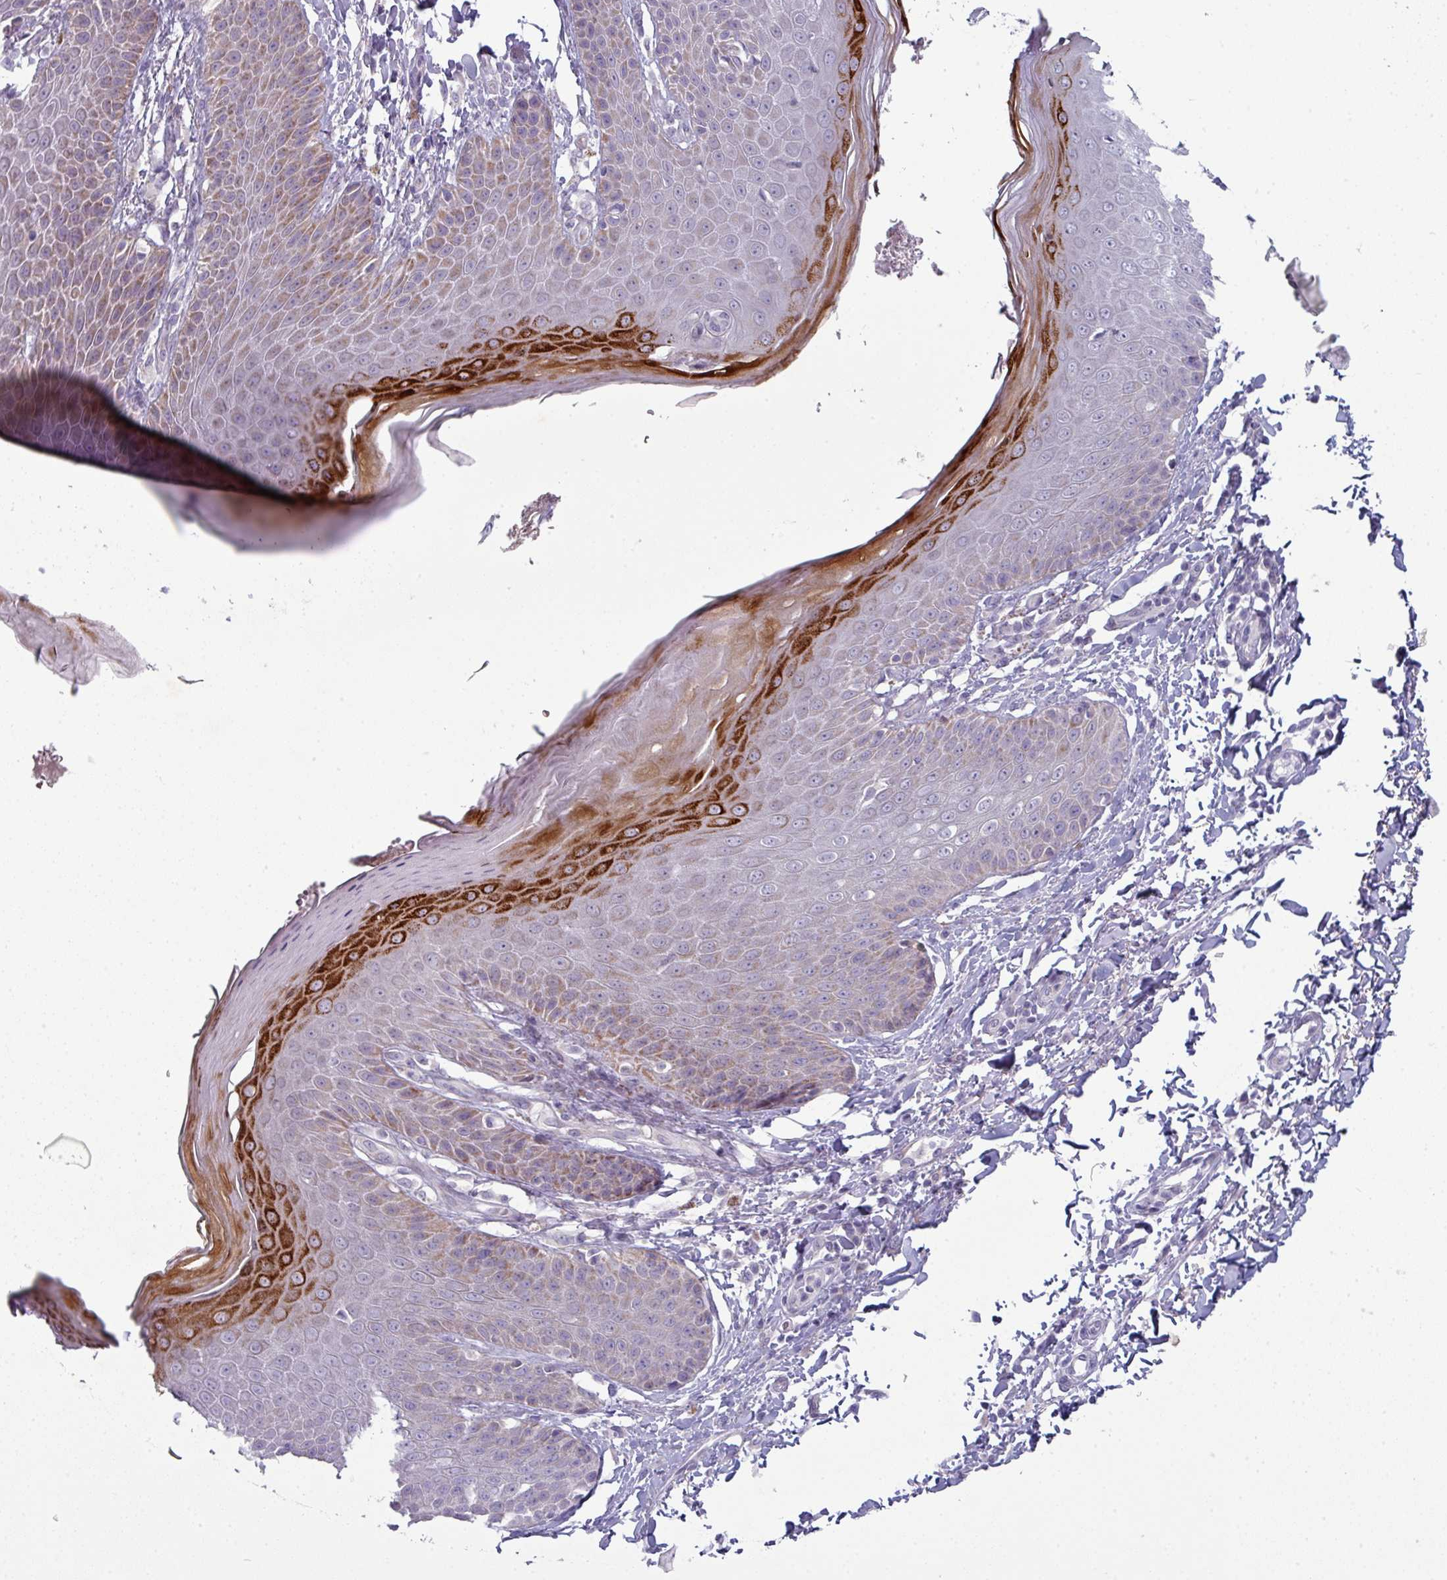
{"staining": {"intensity": "strong", "quantity": "25%-75%", "location": "cytoplasmic/membranous"}, "tissue": "skin", "cell_type": "Epidermal cells", "image_type": "normal", "snomed": [{"axis": "morphology", "description": "Normal tissue, NOS"}, {"axis": "topography", "description": "Peripheral nerve tissue"}], "caption": "Strong cytoplasmic/membranous expression for a protein is identified in approximately 25%-75% of epidermal cells of normal skin using immunohistochemistry.", "gene": "ZNF615", "patient": {"sex": "male", "age": 51}}